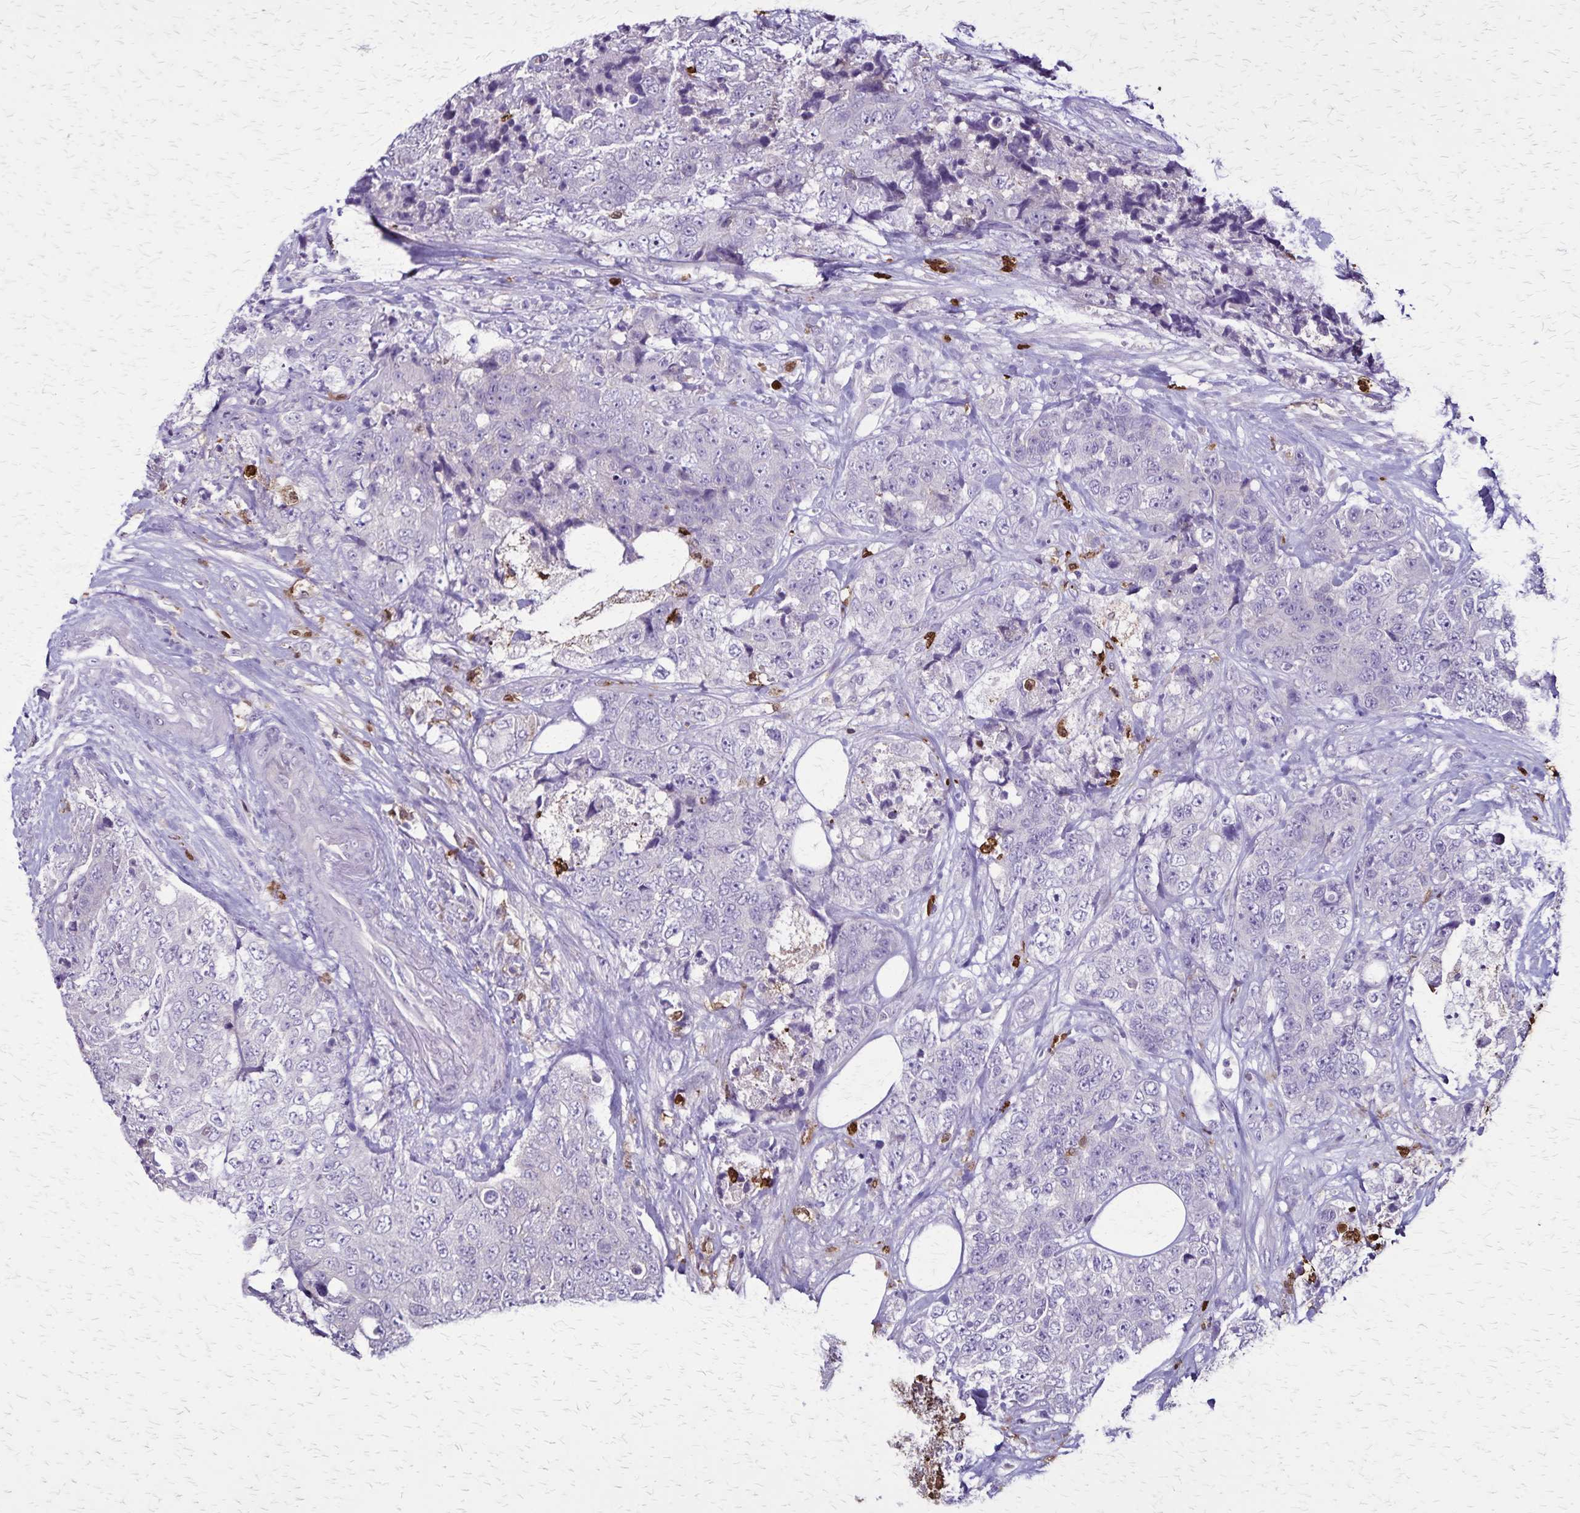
{"staining": {"intensity": "negative", "quantity": "none", "location": "none"}, "tissue": "urothelial cancer", "cell_type": "Tumor cells", "image_type": "cancer", "snomed": [{"axis": "morphology", "description": "Urothelial carcinoma, High grade"}, {"axis": "topography", "description": "Urinary bladder"}], "caption": "High magnification brightfield microscopy of high-grade urothelial carcinoma stained with DAB (brown) and counterstained with hematoxylin (blue): tumor cells show no significant expression.", "gene": "ULBP3", "patient": {"sex": "female", "age": 78}}